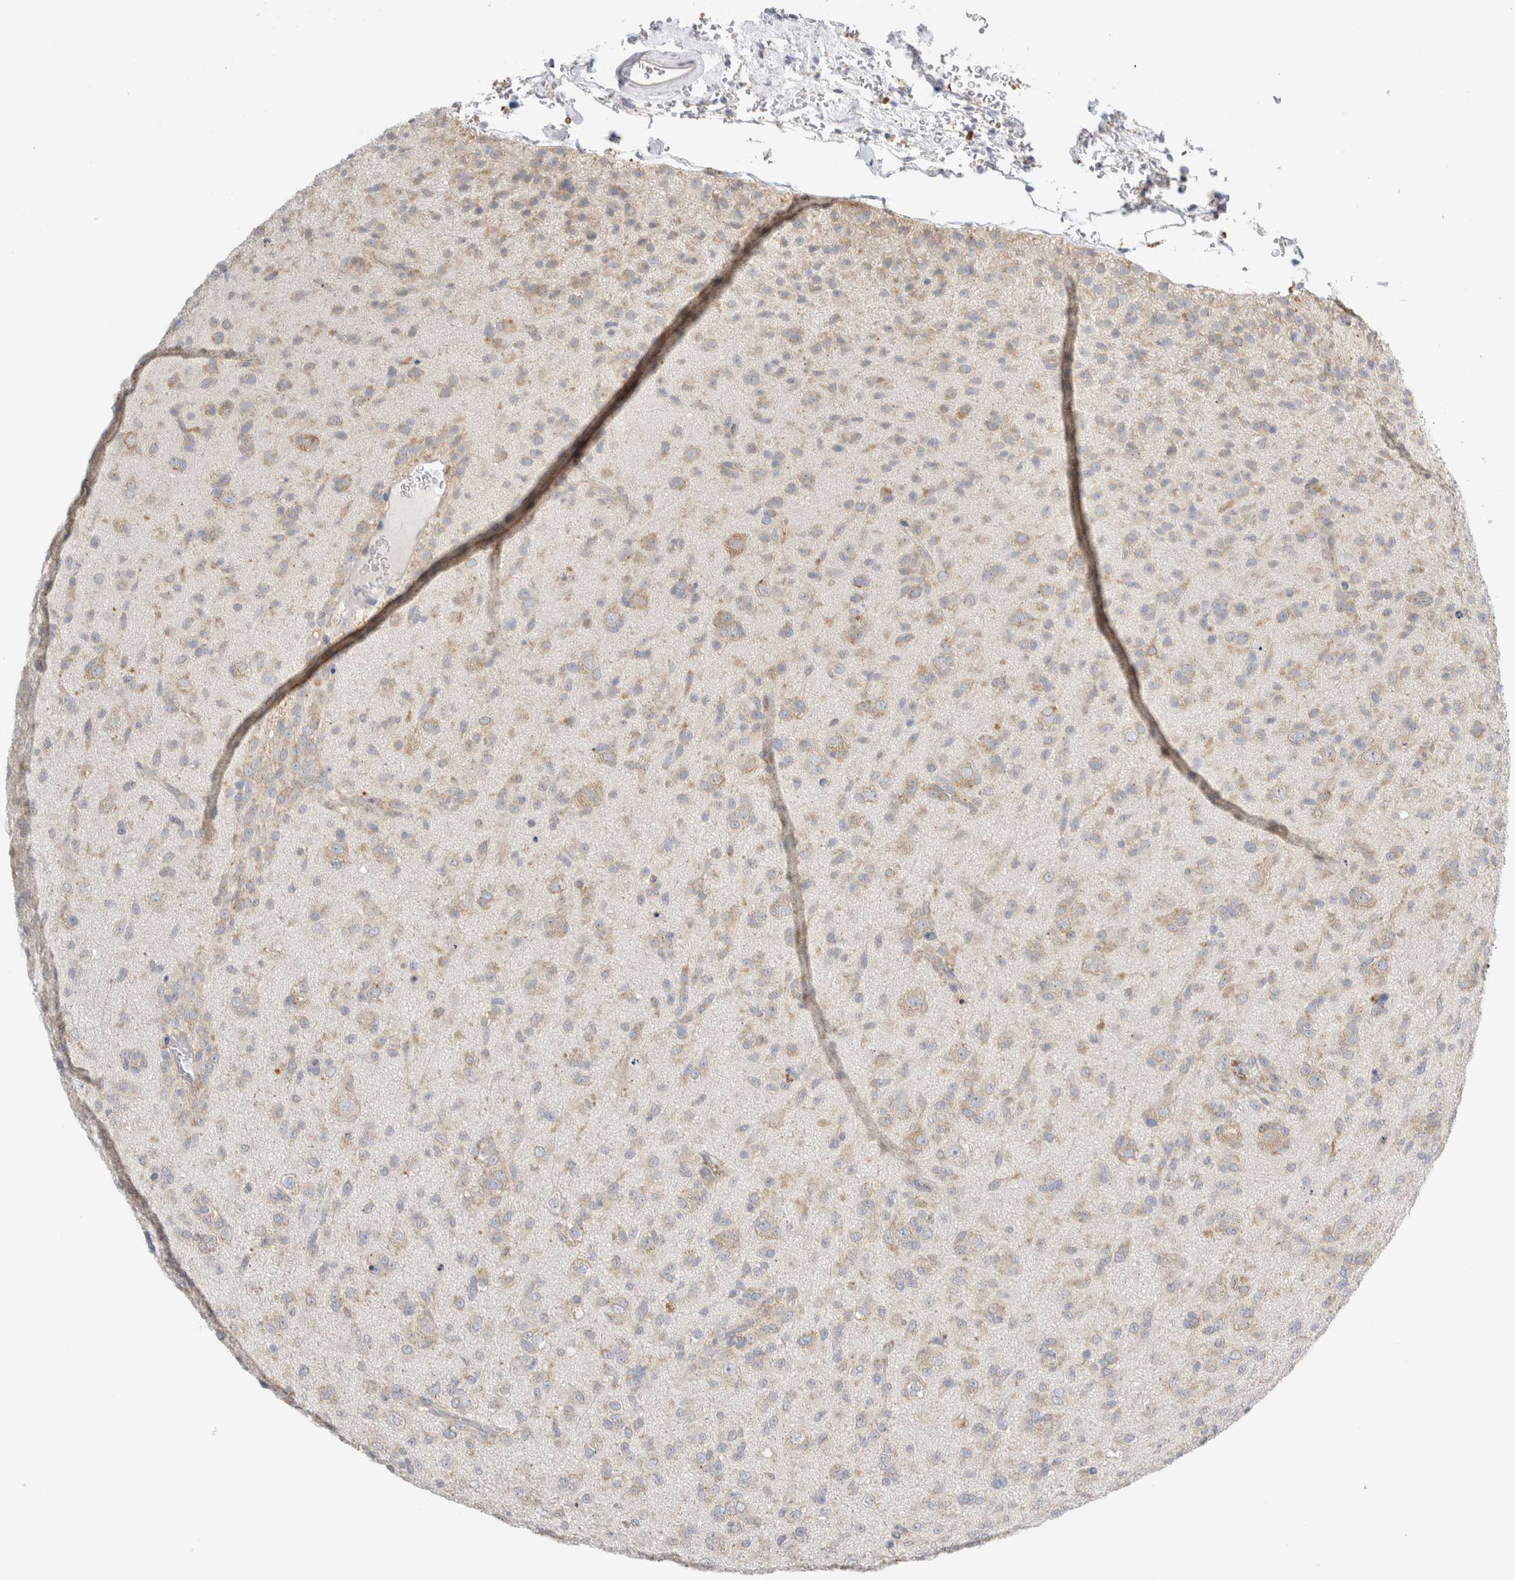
{"staining": {"intensity": "weak", "quantity": "<25%", "location": "cytoplasmic/membranous"}, "tissue": "glioma", "cell_type": "Tumor cells", "image_type": "cancer", "snomed": [{"axis": "morphology", "description": "Glioma, malignant, Low grade"}, {"axis": "topography", "description": "Brain"}], "caption": "An immunohistochemistry (IHC) histopathology image of glioma is shown. There is no staining in tumor cells of glioma.", "gene": "ZNF23", "patient": {"sex": "male", "age": 65}}